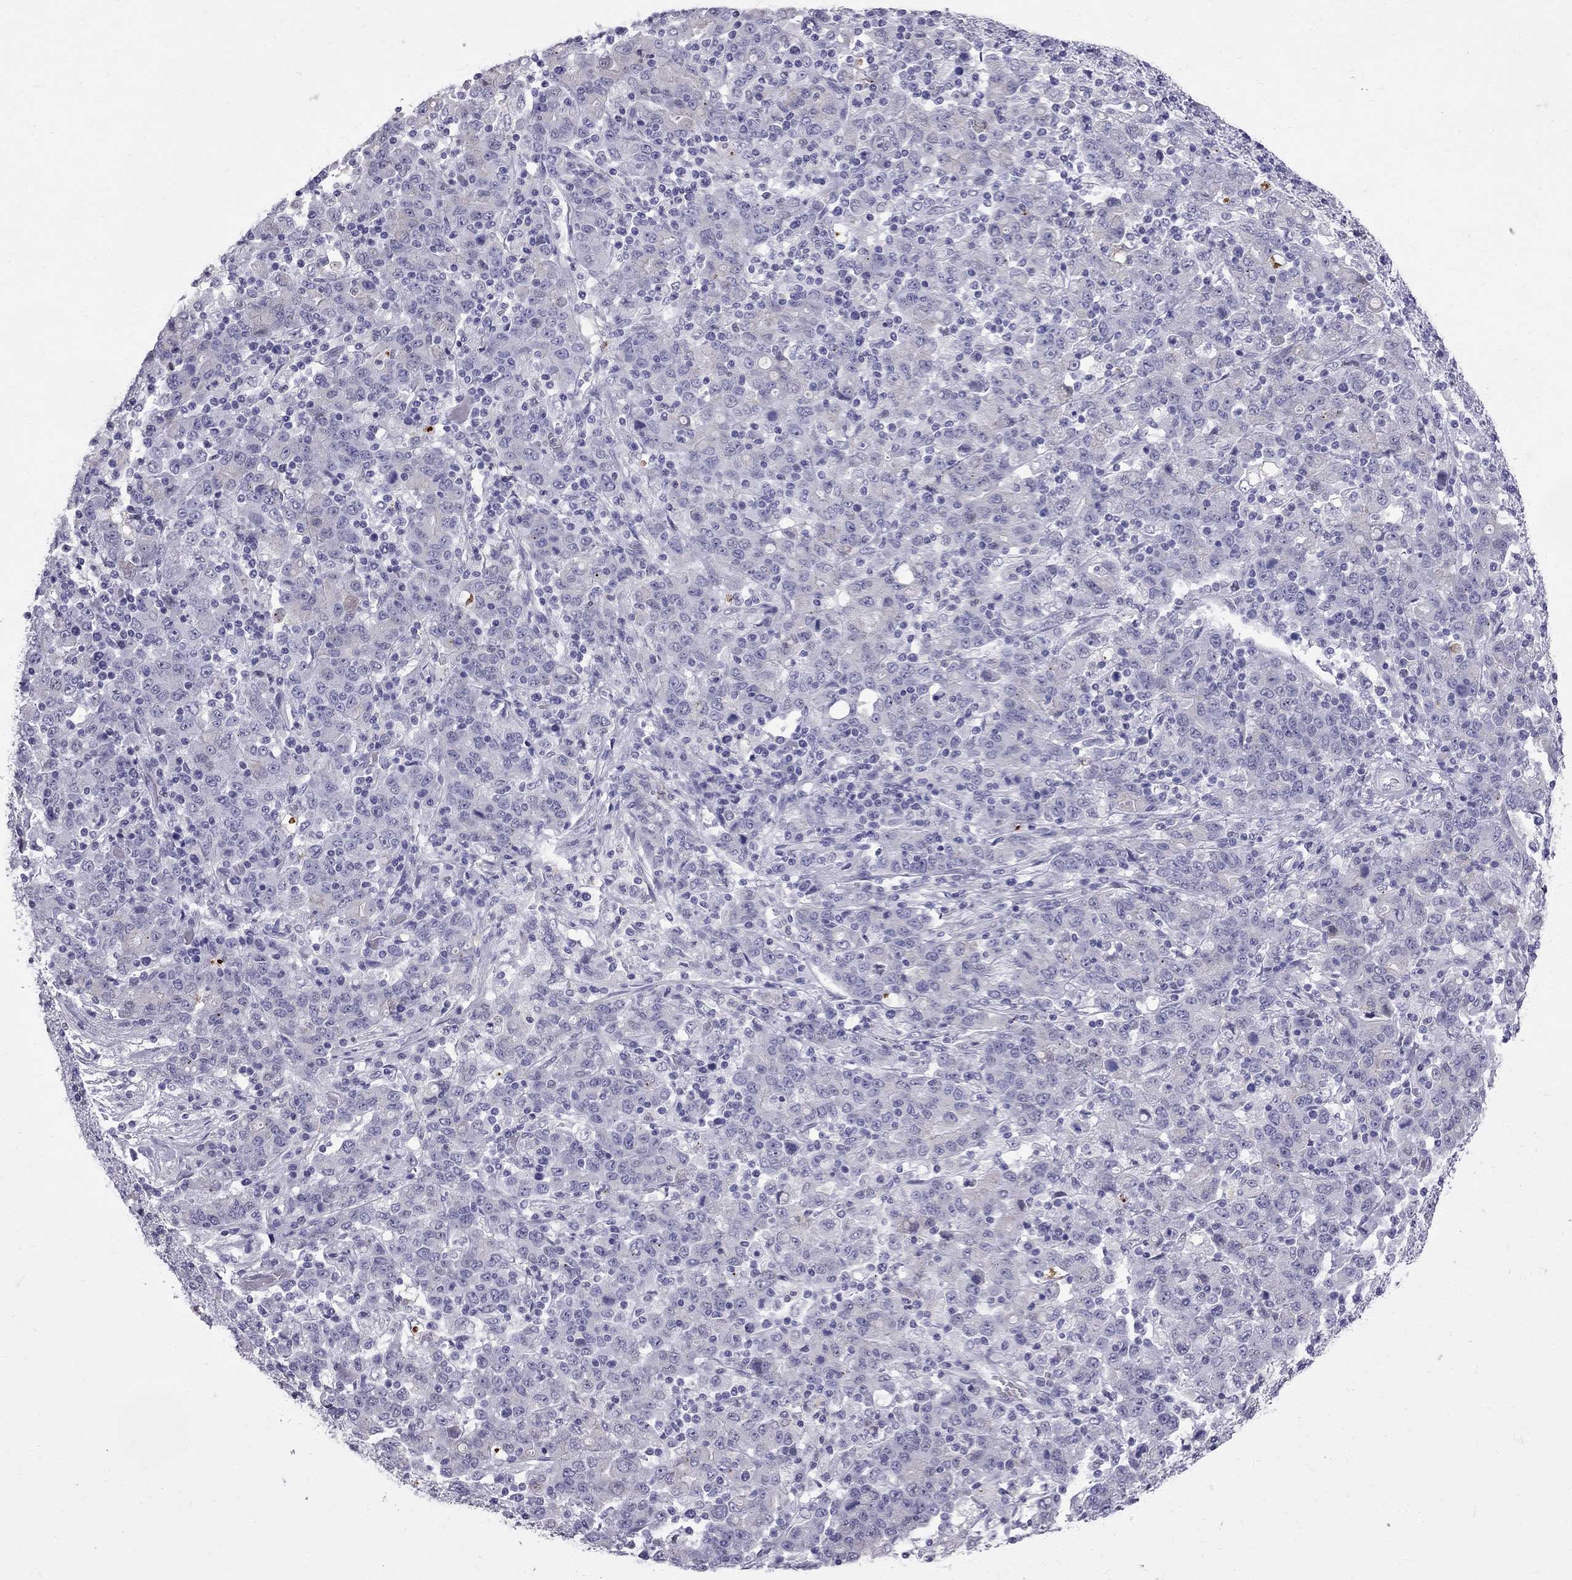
{"staining": {"intensity": "negative", "quantity": "none", "location": "none"}, "tissue": "stomach cancer", "cell_type": "Tumor cells", "image_type": "cancer", "snomed": [{"axis": "morphology", "description": "Adenocarcinoma, NOS"}, {"axis": "topography", "description": "Stomach, upper"}], "caption": "The photomicrograph demonstrates no significant staining in tumor cells of stomach cancer (adenocarcinoma).", "gene": "MUC15", "patient": {"sex": "male", "age": 69}}